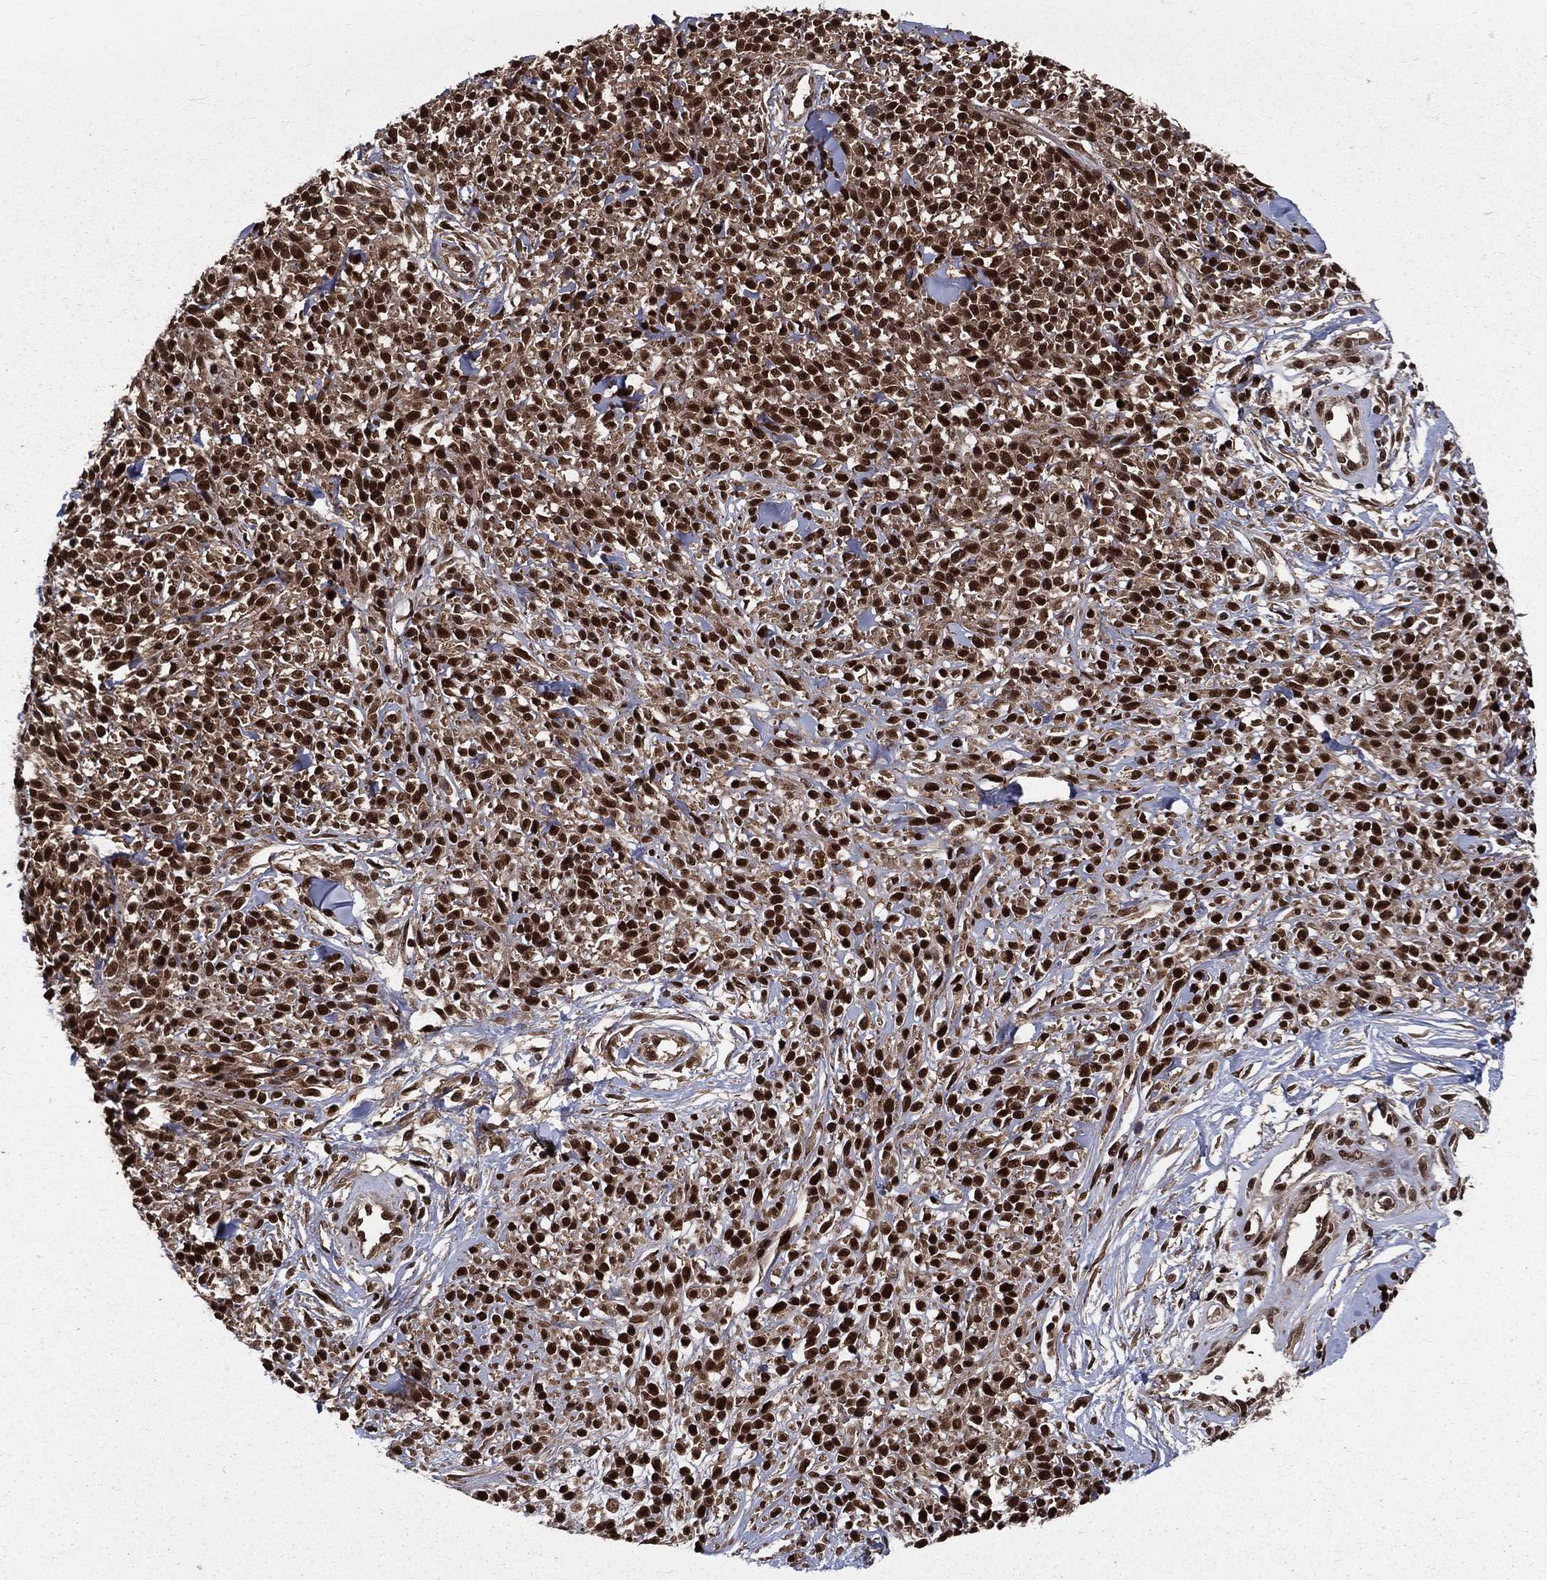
{"staining": {"intensity": "strong", "quantity": ">75%", "location": "nuclear"}, "tissue": "melanoma", "cell_type": "Tumor cells", "image_type": "cancer", "snomed": [{"axis": "morphology", "description": "Malignant melanoma, NOS"}, {"axis": "topography", "description": "Skin"}, {"axis": "topography", "description": "Skin of trunk"}], "caption": "This is an image of IHC staining of malignant melanoma, which shows strong positivity in the nuclear of tumor cells.", "gene": "COPS4", "patient": {"sex": "male", "age": 74}}